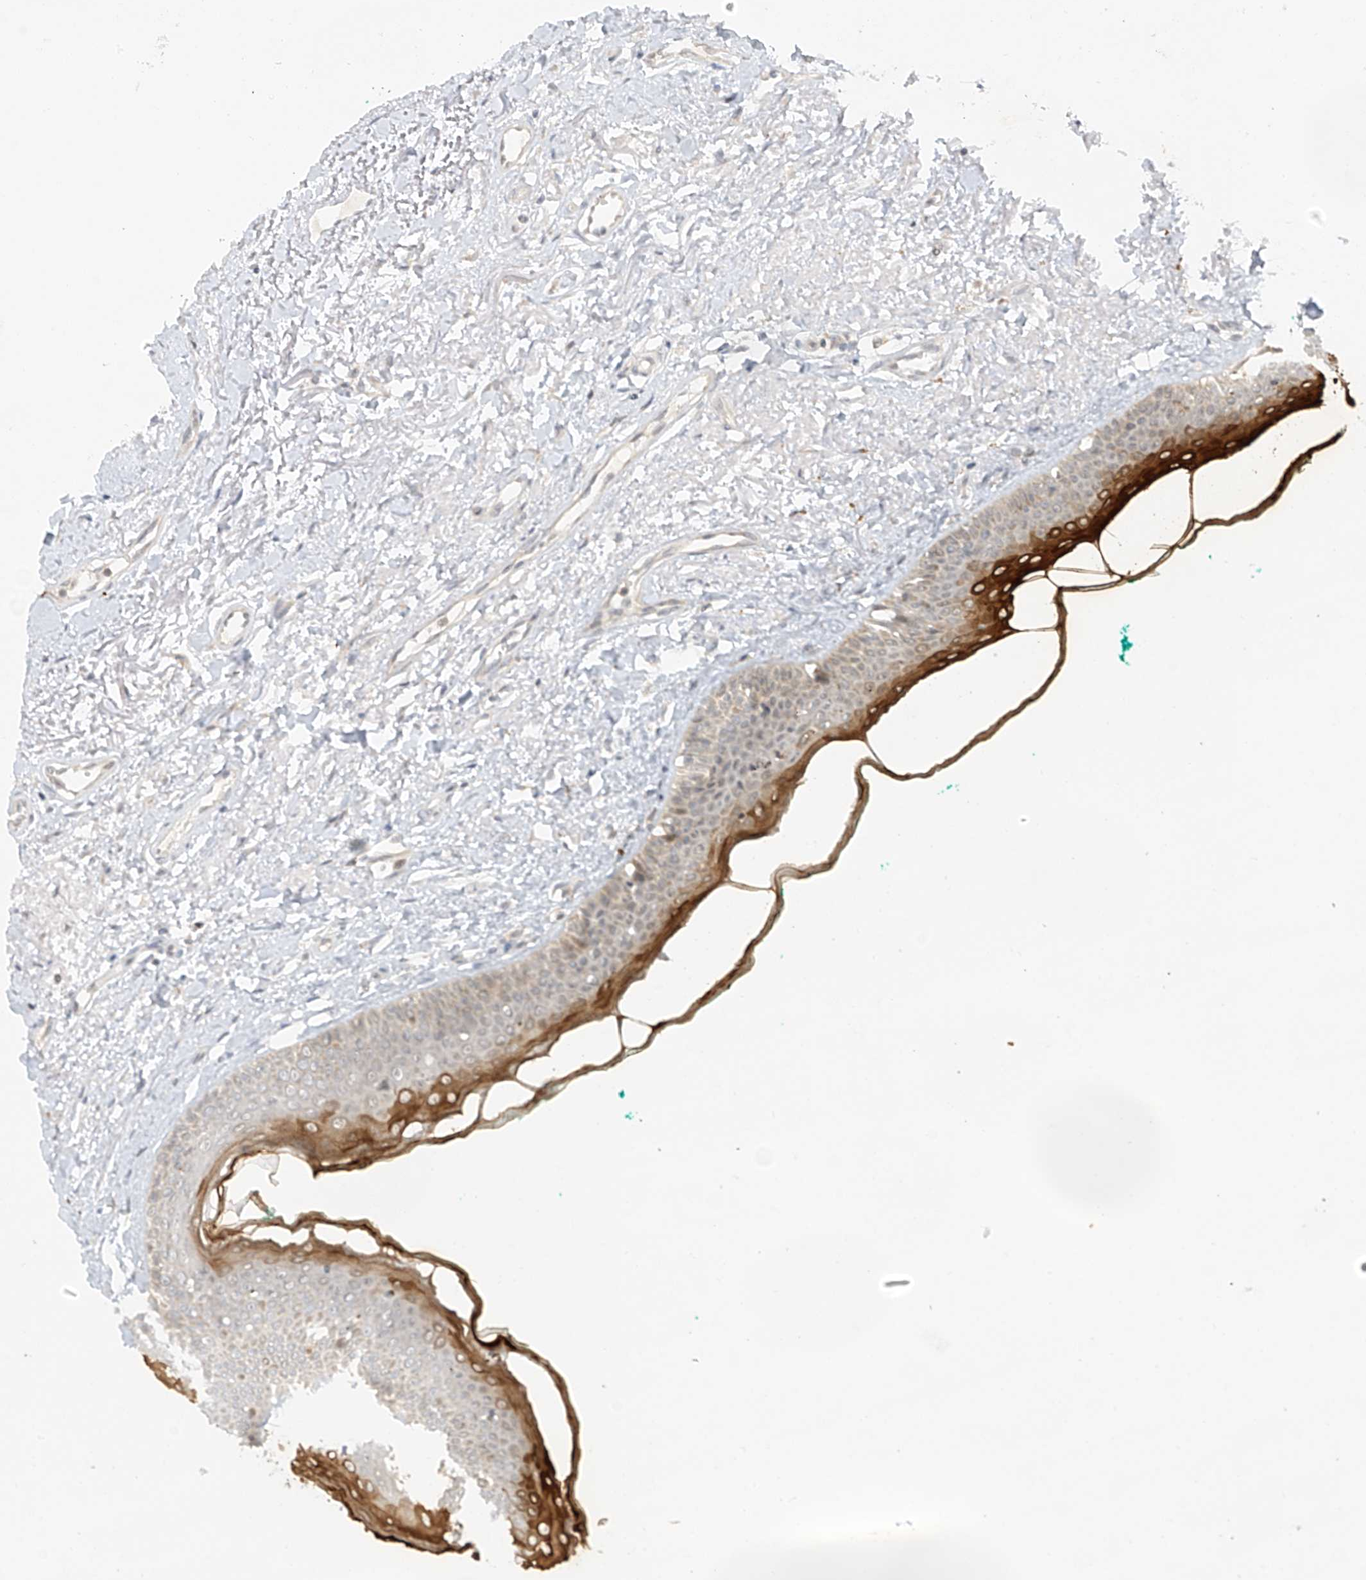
{"staining": {"intensity": "moderate", "quantity": "25%-75%", "location": "cytoplasmic/membranous"}, "tissue": "oral mucosa", "cell_type": "Squamous epithelial cells", "image_type": "normal", "snomed": [{"axis": "morphology", "description": "Normal tissue, NOS"}, {"axis": "topography", "description": "Oral tissue"}], "caption": "Immunohistochemistry image of benign human oral mucosa stained for a protein (brown), which exhibits medium levels of moderate cytoplasmic/membranous positivity in approximately 25%-75% of squamous epithelial cells.", "gene": "MIPEP", "patient": {"sex": "female", "age": 70}}